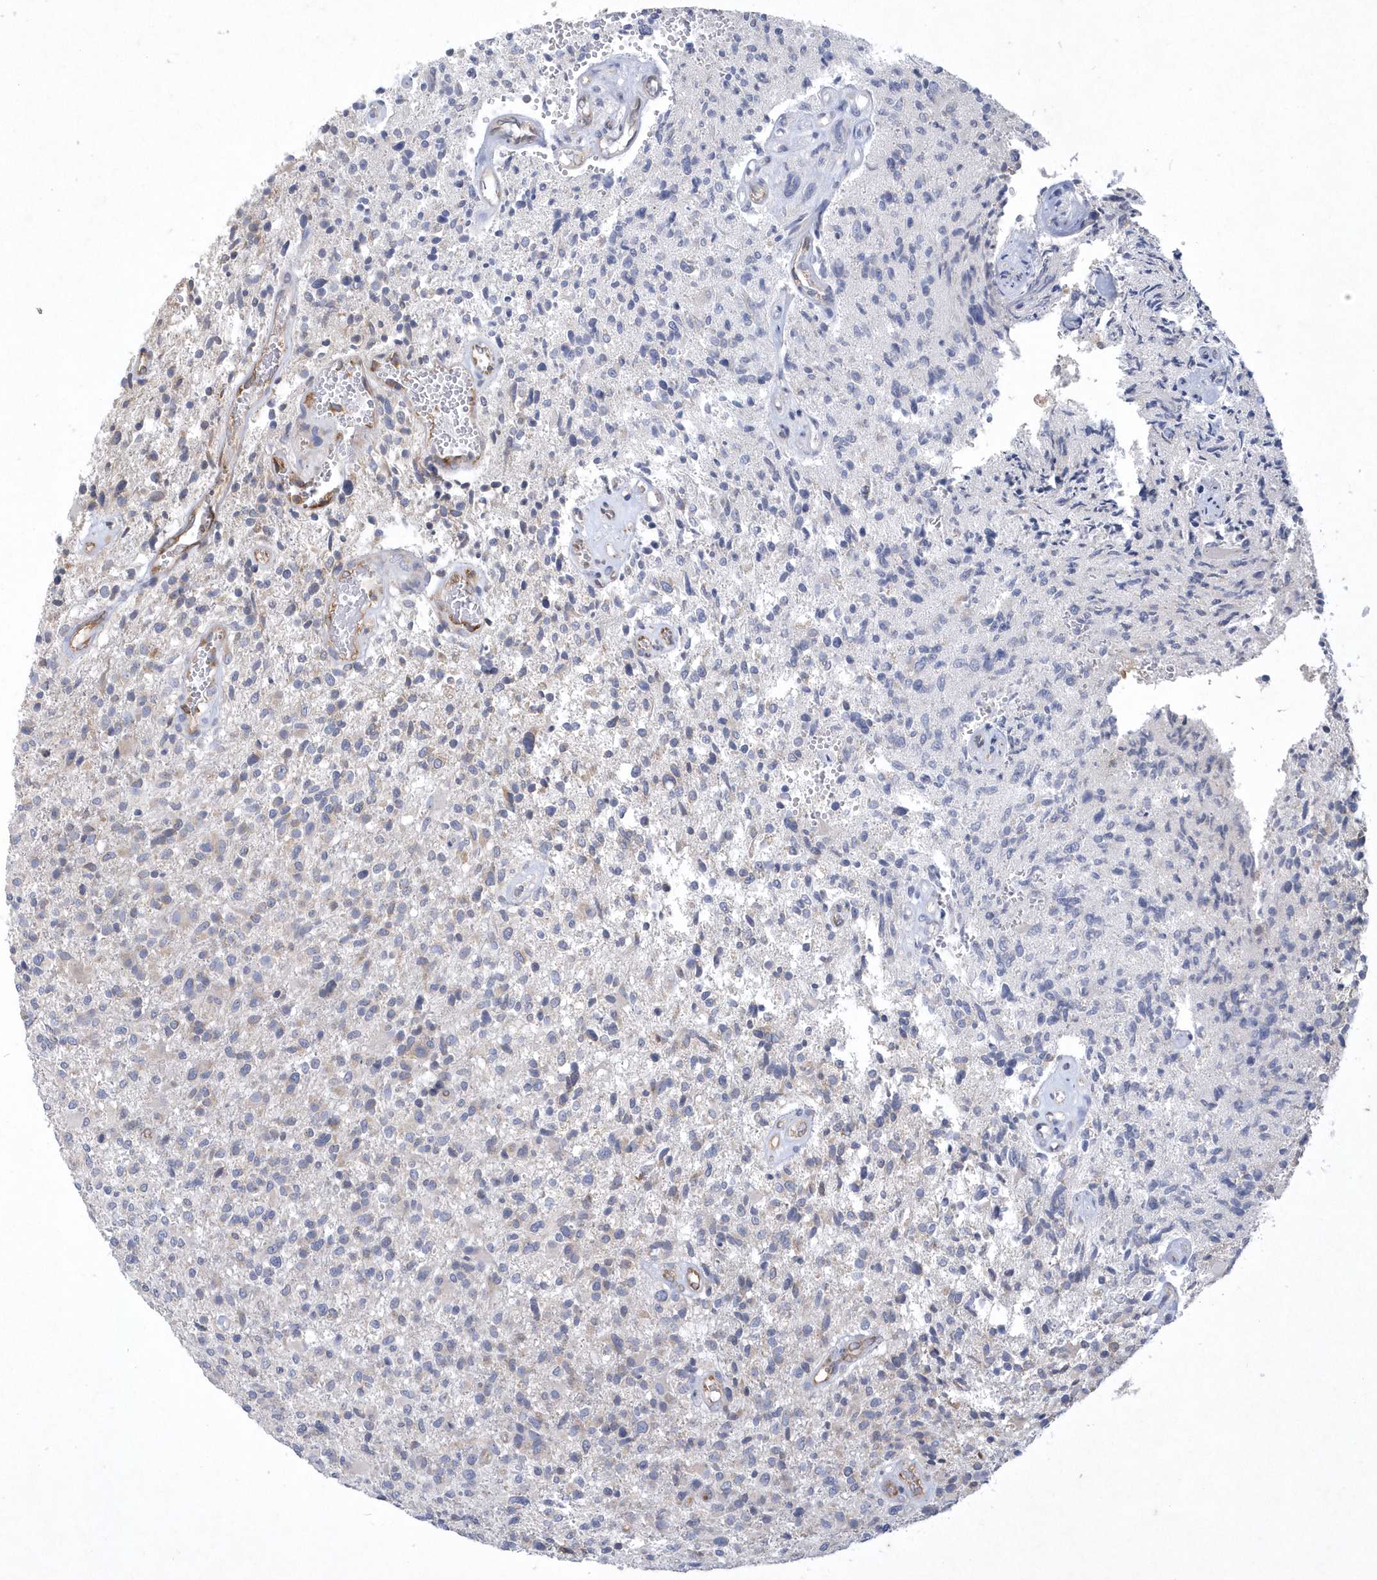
{"staining": {"intensity": "negative", "quantity": "none", "location": "none"}, "tissue": "glioma", "cell_type": "Tumor cells", "image_type": "cancer", "snomed": [{"axis": "morphology", "description": "Glioma, malignant, High grade"}, {"axis": "topography", "description": "Brain"}], "caption": "Immunohistochemistry photomicrograph of neoplastic tissue: high-grade glioma (malignant) stained with DAB (3,3'-diaminobenzidine) shows no significant protein positivity in tumor cells.", "gene": "DGAT1", "patient": {"sex": "male", "age": 72}}